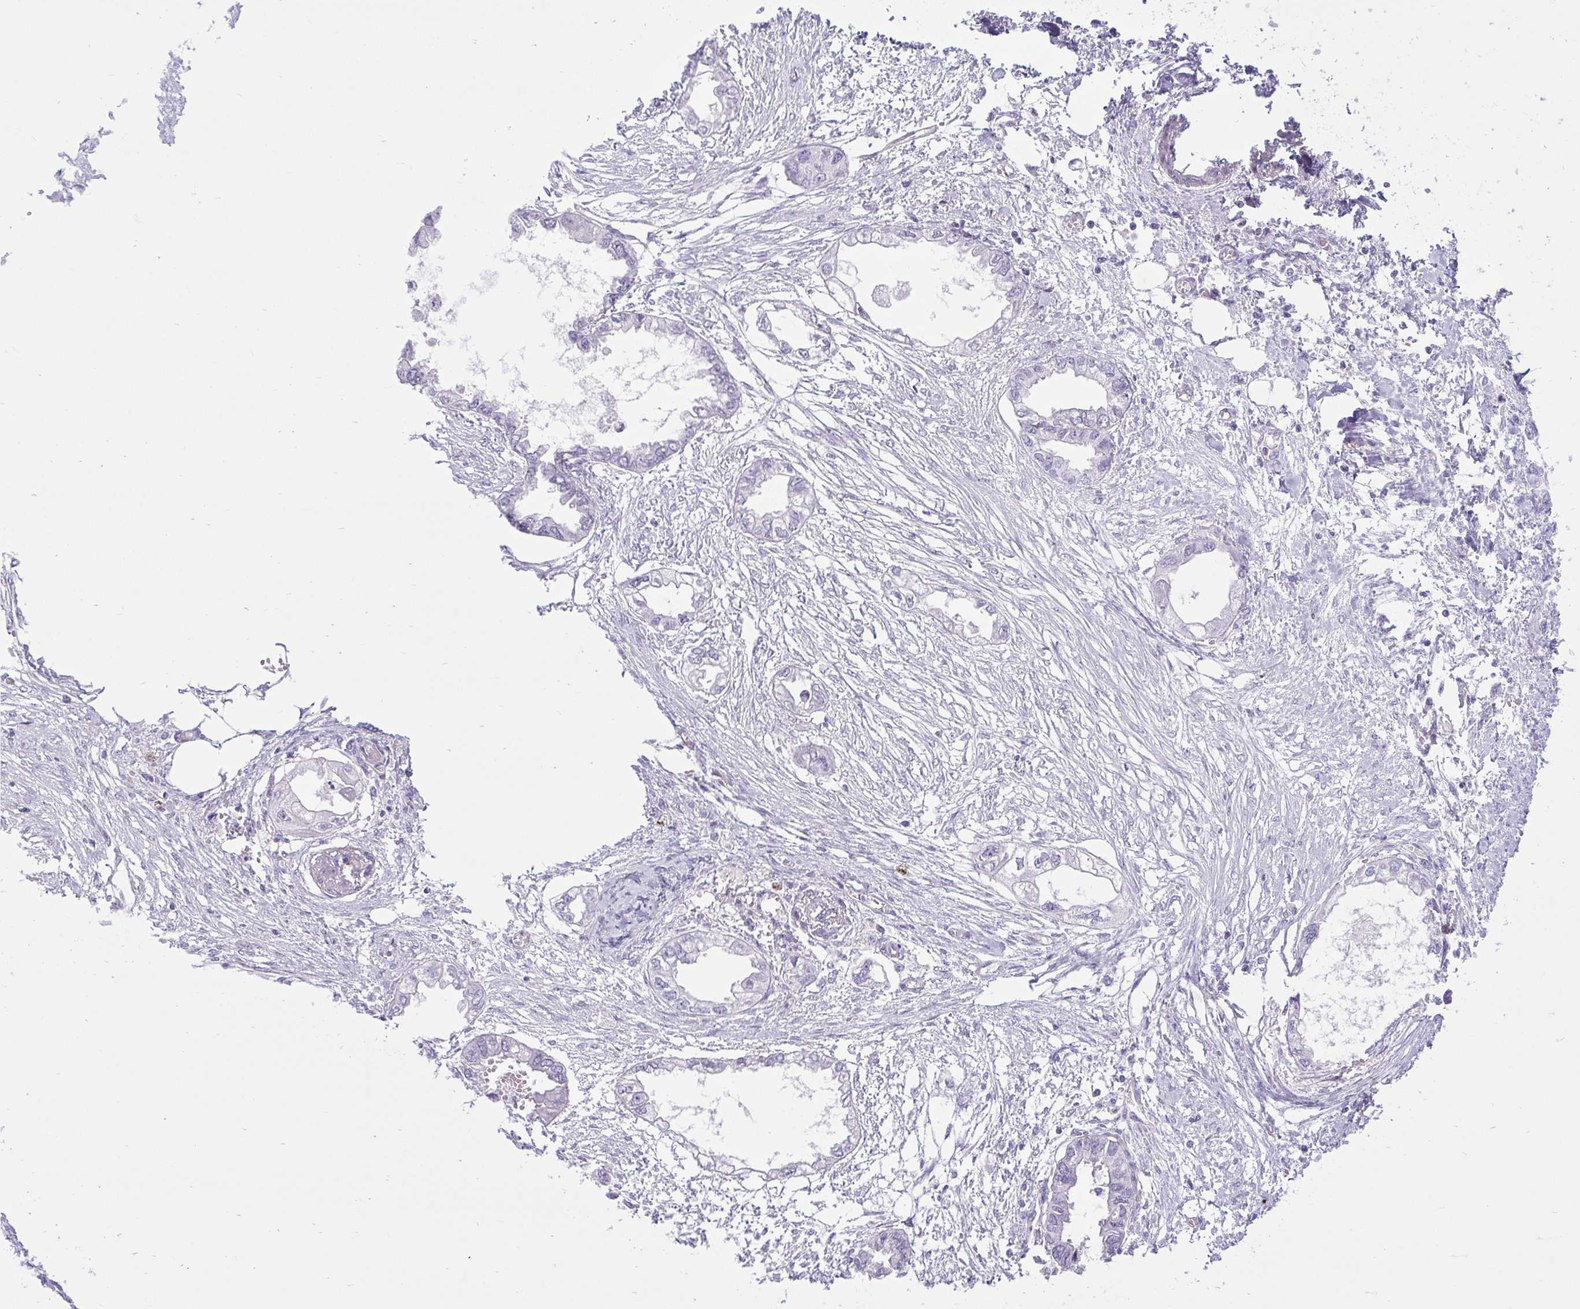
{"staining": {"intensity": "negative", "quantity": "none", "location": "none"}, "tissue": "endometrial cancer", "cell_type": "Tumor cells", "image_type": "cancer", "snomed": [{"axis": "morphology", "description": "Adenocarcinoma, NOS"}, {"axis": "morphology", "description": "Adenocarcinoma, metastatic, NOS"}, {"axis": "topography", "description": "Adipose tissue"}, {"axis": "topography", "description": "Endometrium"}], "caption": "High power microscopy histopathology image of an IHC histopathology image of endometrial adenocarcinoma, revealing no significant staining in tumor cells. (DAB immunohistochemistry with hematoxylin counter stain).", "gene": "BCAS1", "patient": {"sex": "female", "age": 67}}